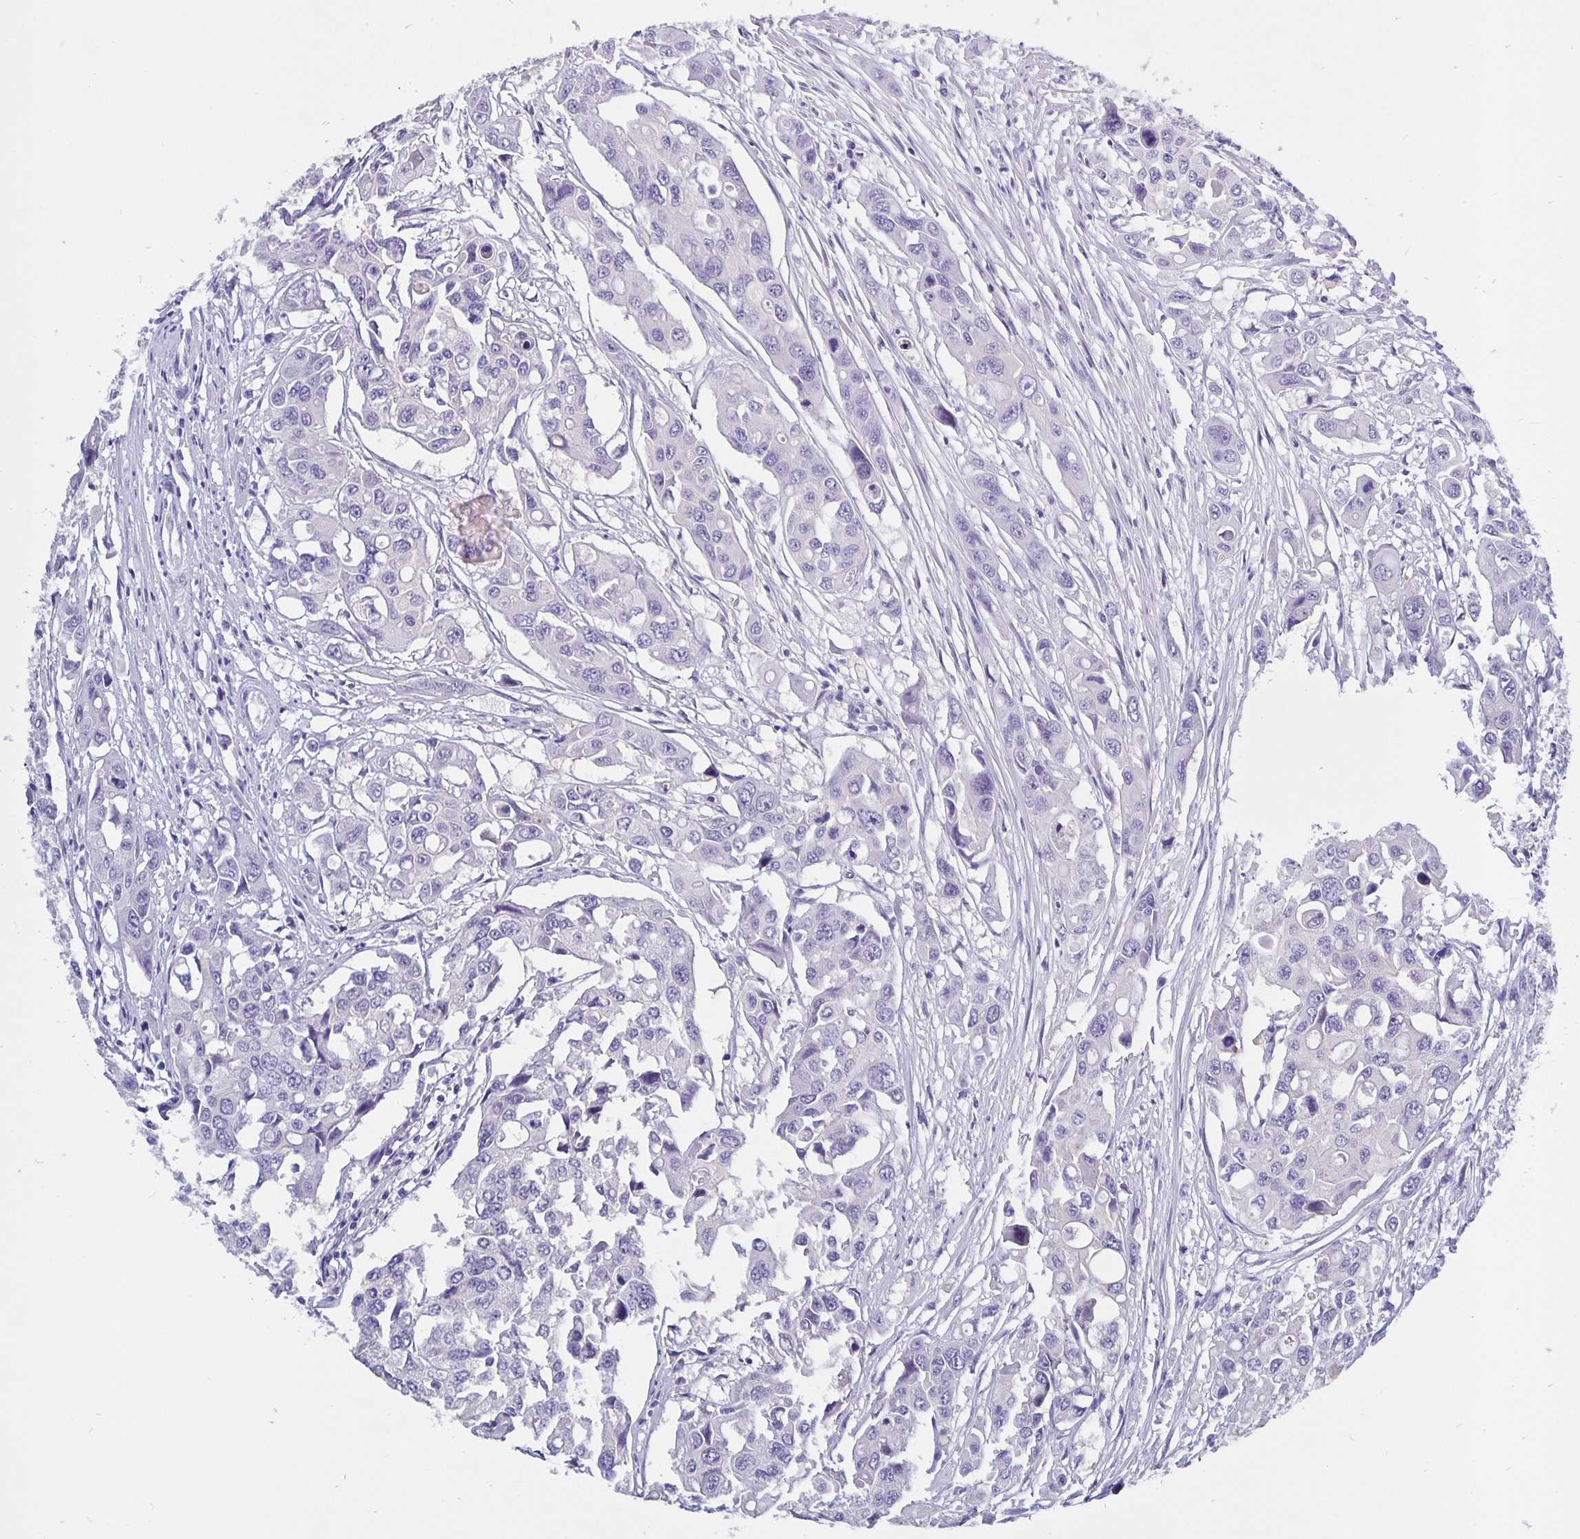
{"staining": {"intensity": "negative", "quantity": "none", "location": "none"}, "tissue": "colorectal cancer", "cell_type": "Tumor cells", "image_type": "cancer", "snomed": [{"axis": "morphology", "description": "Adenocarcinoma, NOS"}, {"axis": "topography", "description": "Colon"}], "caption": "A micrograph of human colorectal cancer is negative for staining in tumor cells.", "gene": "ODF3B", "patient": {"sex": "male", "age": 77}}